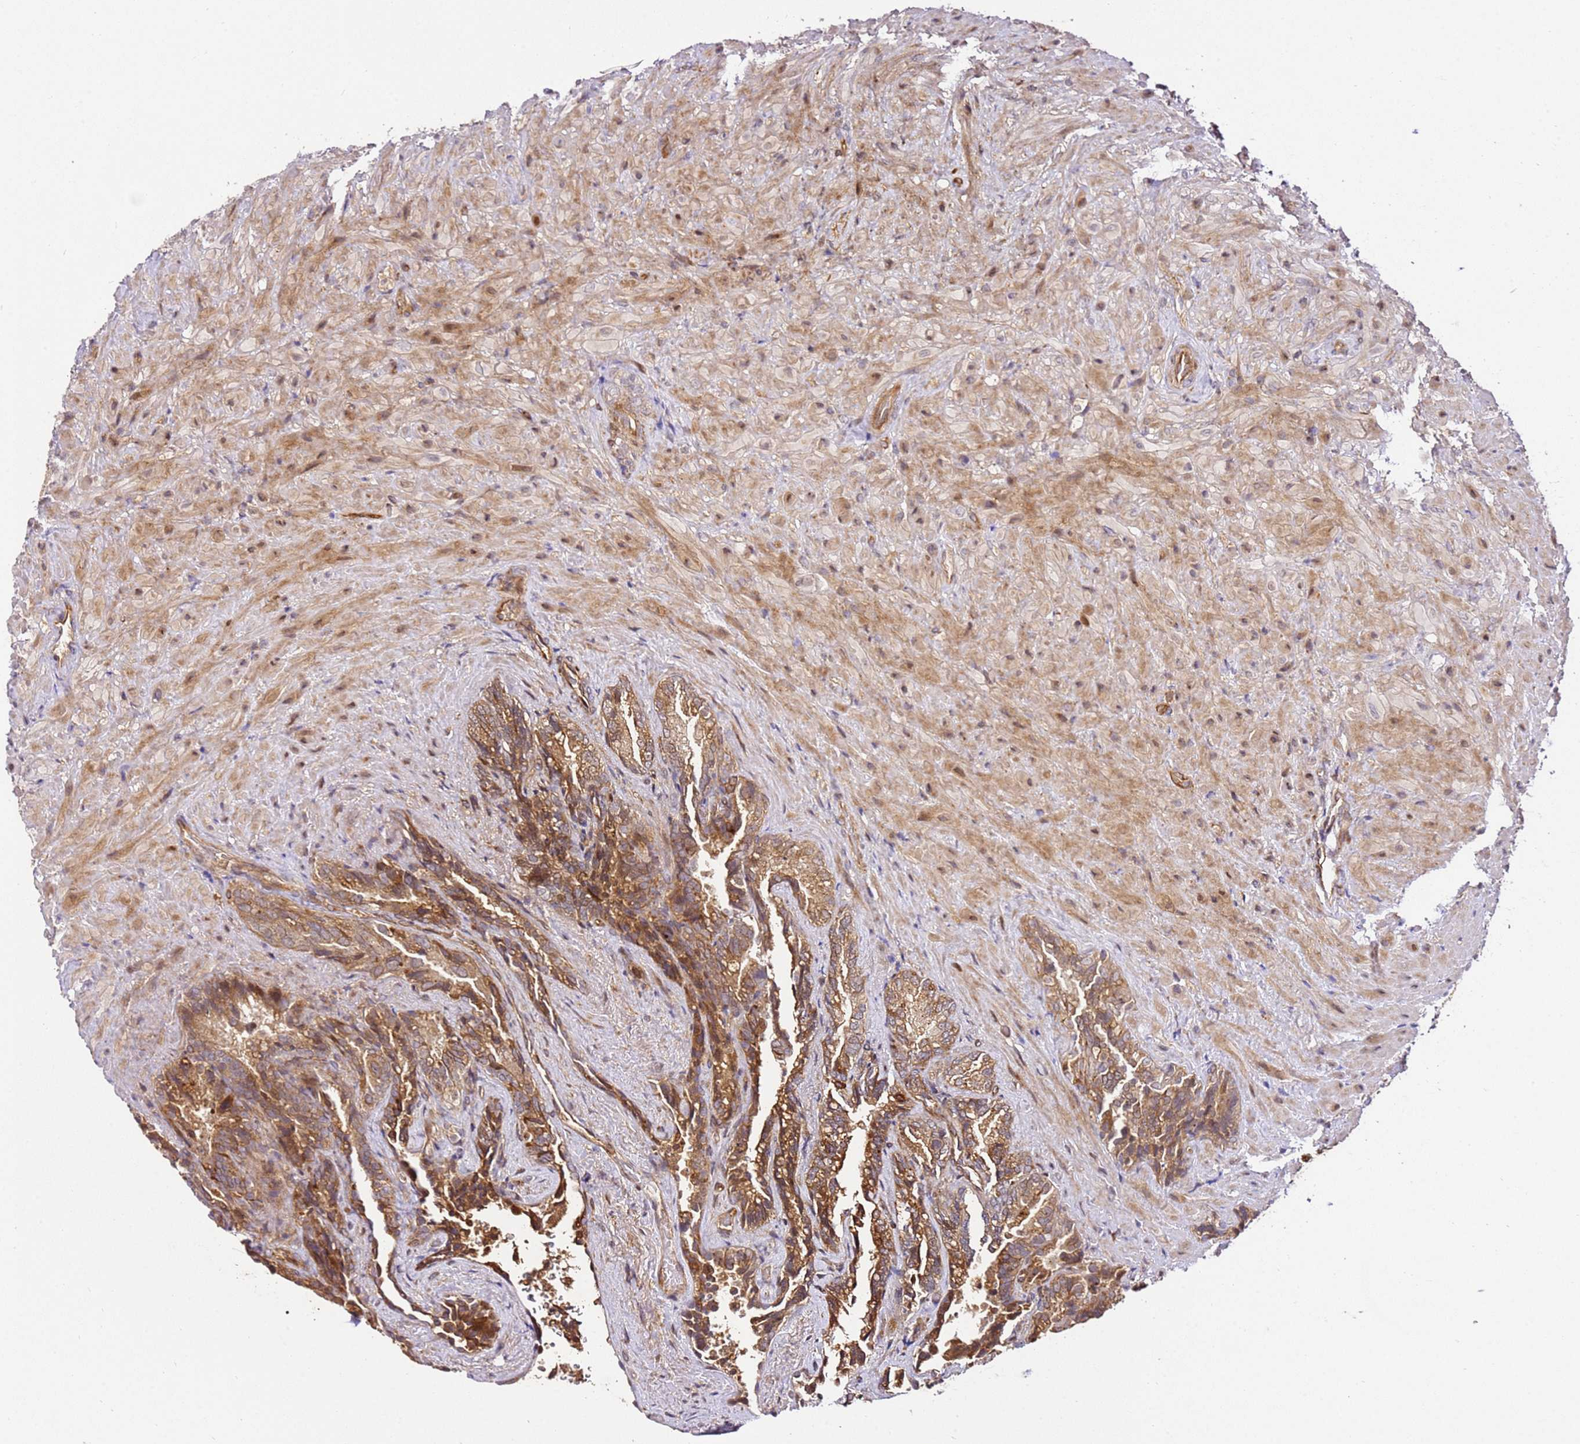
{"staining": {"intensity": "moderate", "quantity": ">75%", "location": "cytoplasmic/membranous"}, "tissue": "seminal vesicle", "cell_type": "Glandular cells", "image_type": "normal", "snomed": [{"axis": "morphology", "description": "Normal tissue, NOS"}, {"axis": "topography", "description": "Seminal veicle"}], "caption": "DAB (3,3'-diaminobenzidine) immunohistochemical staining of benign human seminal vesicle displays moderate cytoplasmic/membranous protein positivity in about >75% of glandular cells.", "gene": "KATNAL2", "patient": {"sex": "male", "age": 62}}